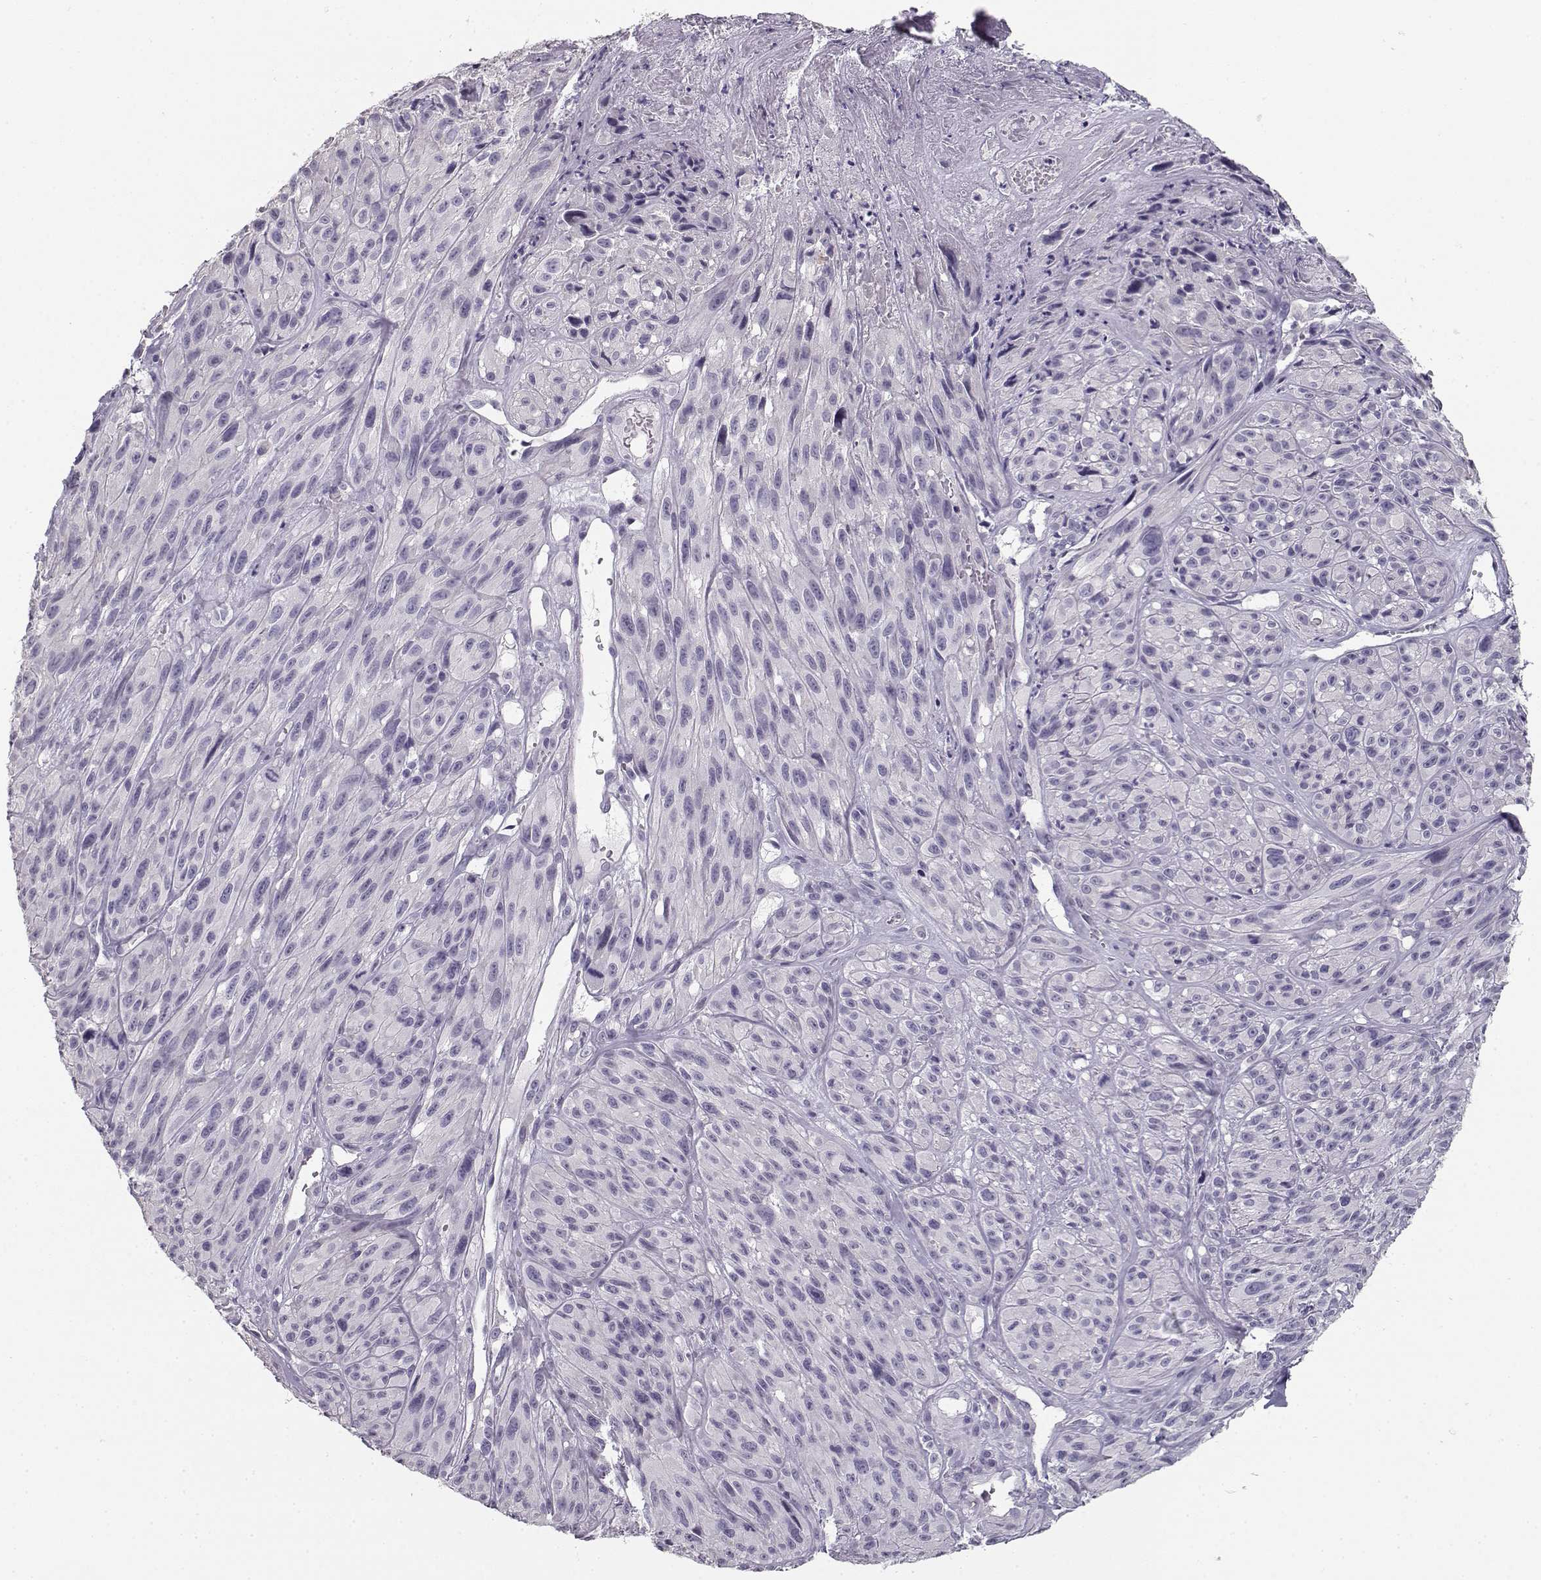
{"staining": {"intensity": "negative", "quantity": "none", "location": "none"}, "tissue": "melanoma", "cell_type": "Tumor cells", "image_type": "cancer", "snomed": [{"axis": "morphology", "description": "Malignant melanoma, NOS"}, {"axis": "topography", "description": "Skin"}], "caption": "Melanoma was stained to show a protein in brown. There is no significant staining in tumor cells. (Brightfield microscopy of DAB immunohistochemistry at high magnification).", "gene": "NUTM1", "patient": {"sex": "male", "age": 51}}